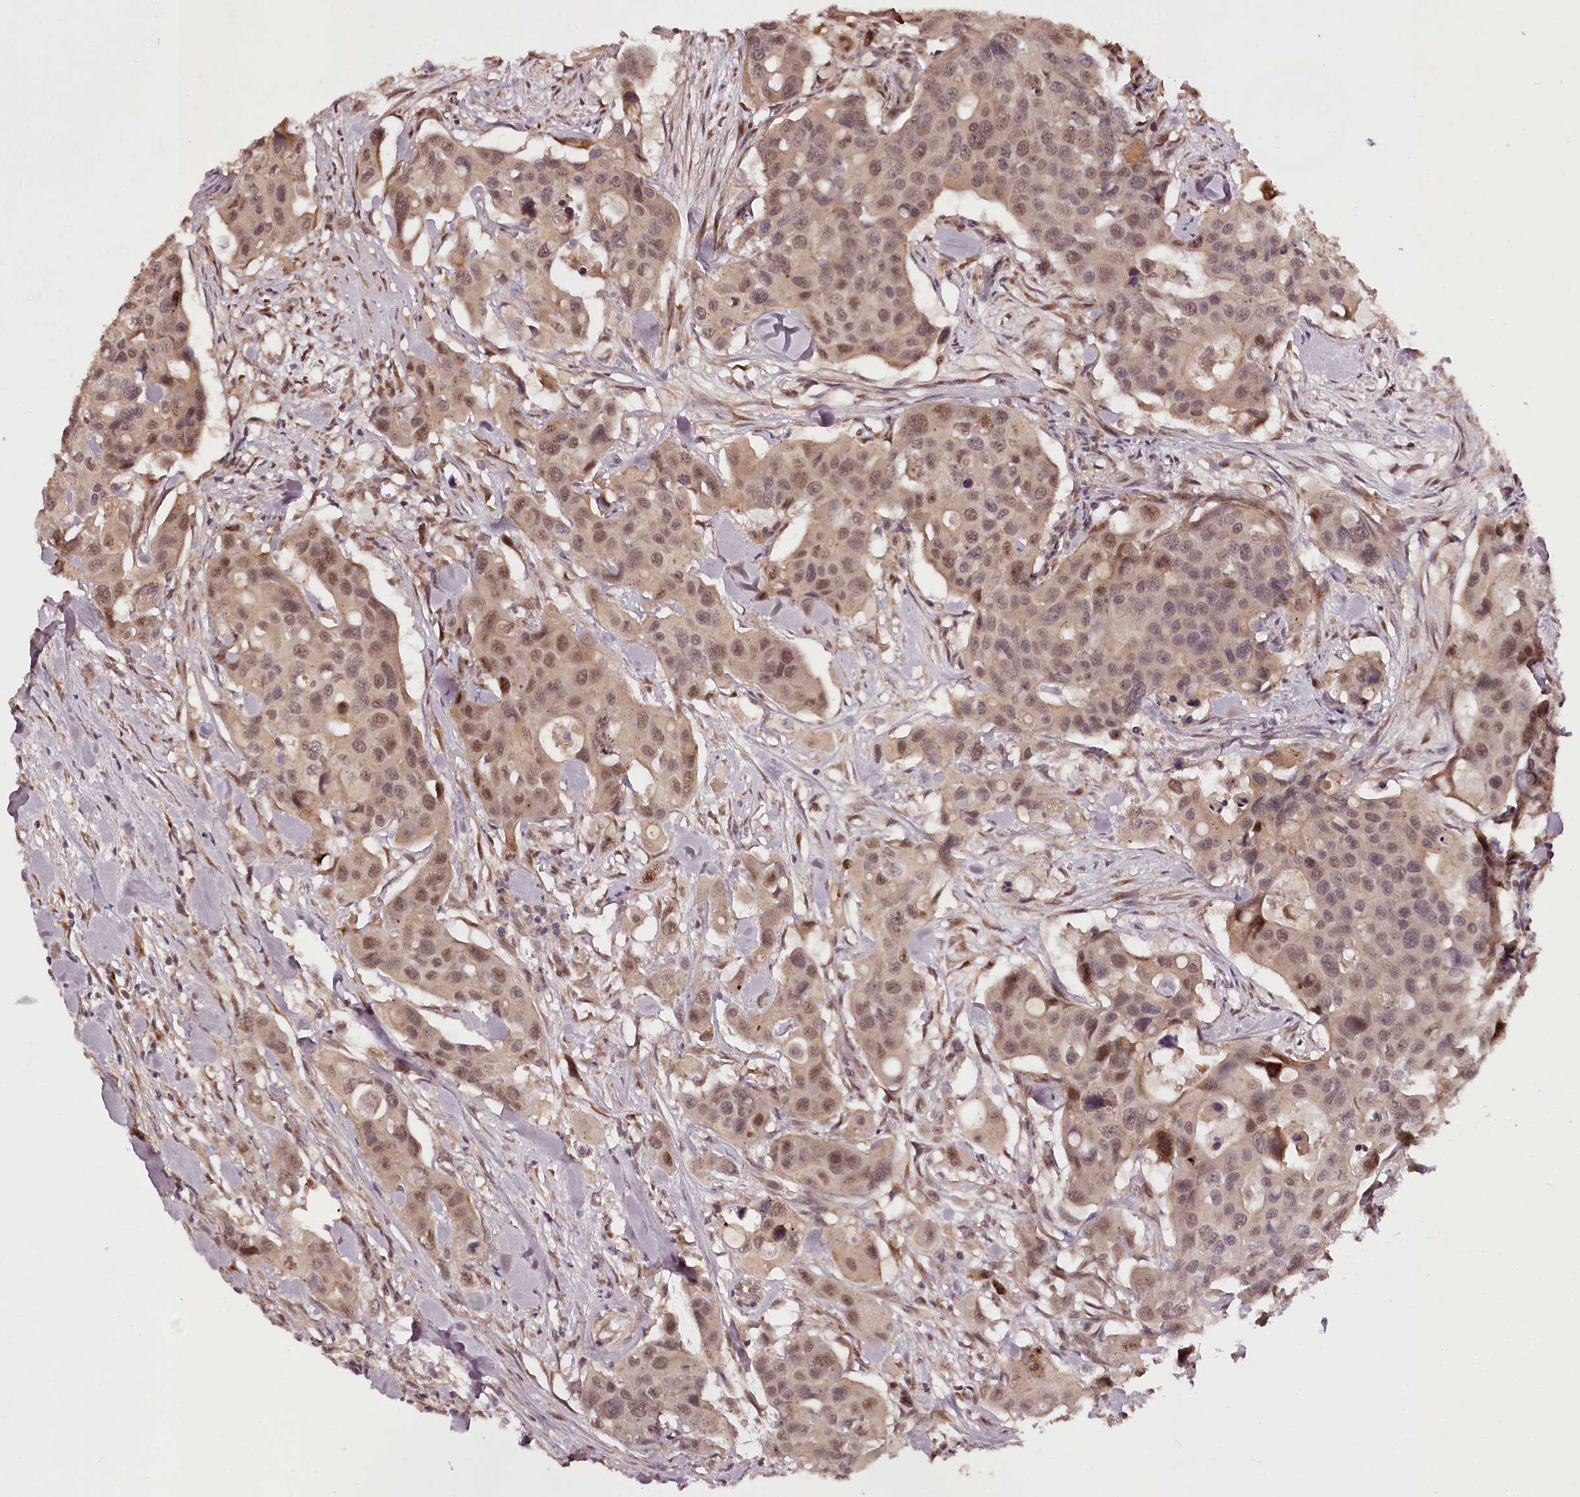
{"staining": {"intensity": "moderate", "quantity": "25%-75%", "location": "nuclear"}, "tissue": "colorectal cancer", "cell_type": "Tumor cells", "image_type": "cancer", "snomed": [{"axis": "morphology", "description": "Adenocarcinoma, NOS"}, {"axis": "topography", "description": "Colon"}], "caption": "Immunohistochemical staining of adenocarcinoma (colorectal) displays medium levels of moderate nuclear expression in approximately 25%-75% of tumor cells.", "gene": "MAML3", "patient": {"sex": "male", "age": 77}}